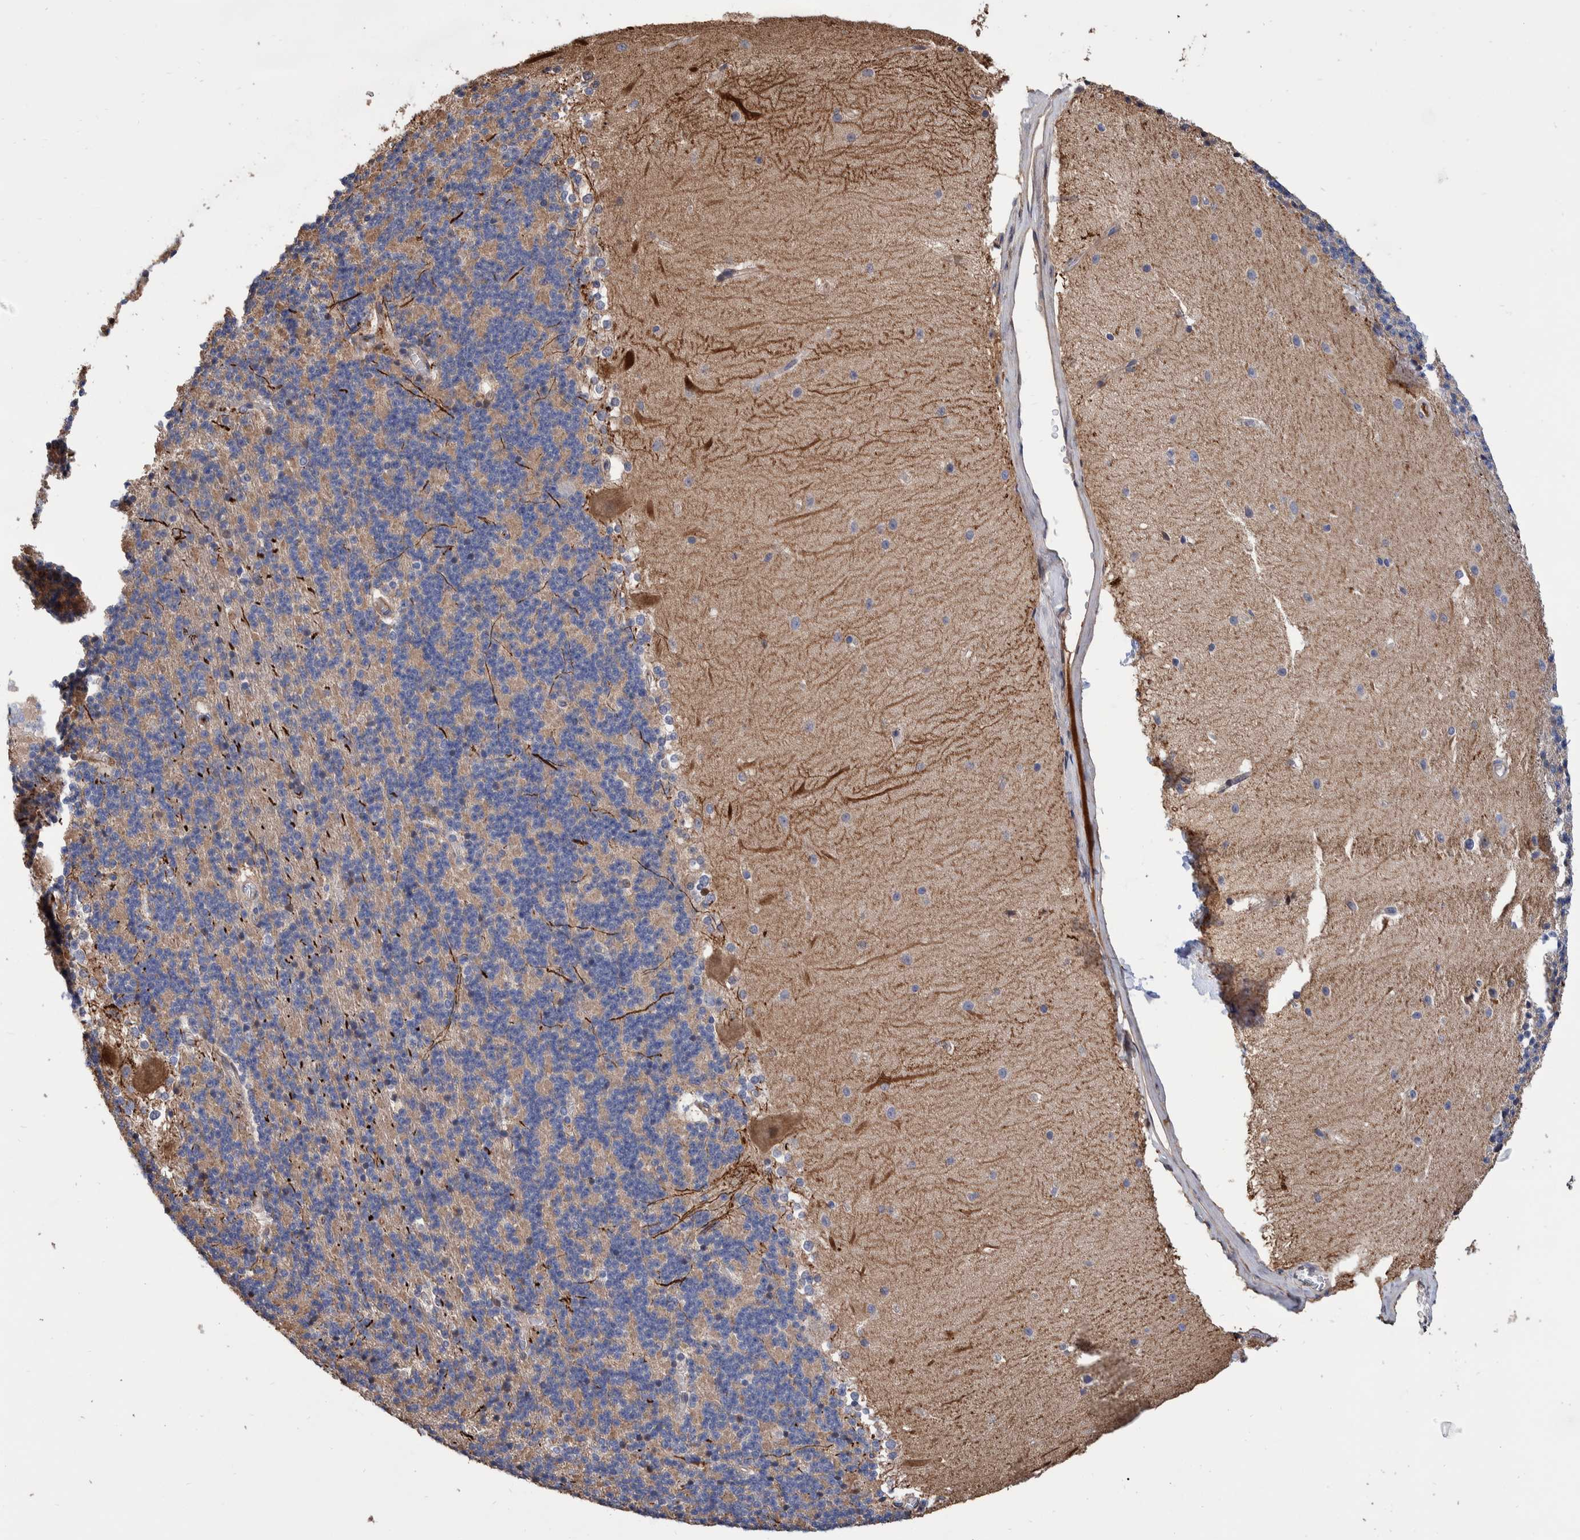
{"staining": {"intensity": "negative", "quantity": "none", "location": "none"}, "tissue": "cerebellum", "cell_type": "Cells in granular layer", "image_type": "normal", "snomed": [{"axis": "morphology", "description": "Normal tissue, NOS"}, {"axis": "topography", "description": "Cerebellum"}], "caption": "A high-resolution image shows IHC staining of normal cerebellum, which reveals no significant positivity in cells in granular layer. (Brightfield microscopy of DAB (3,3'-diaminobenzidine) immunohistochemistry at high magnification).", "gene": "SLC45A4", "patient": {"sex": "female", "age": 19}}